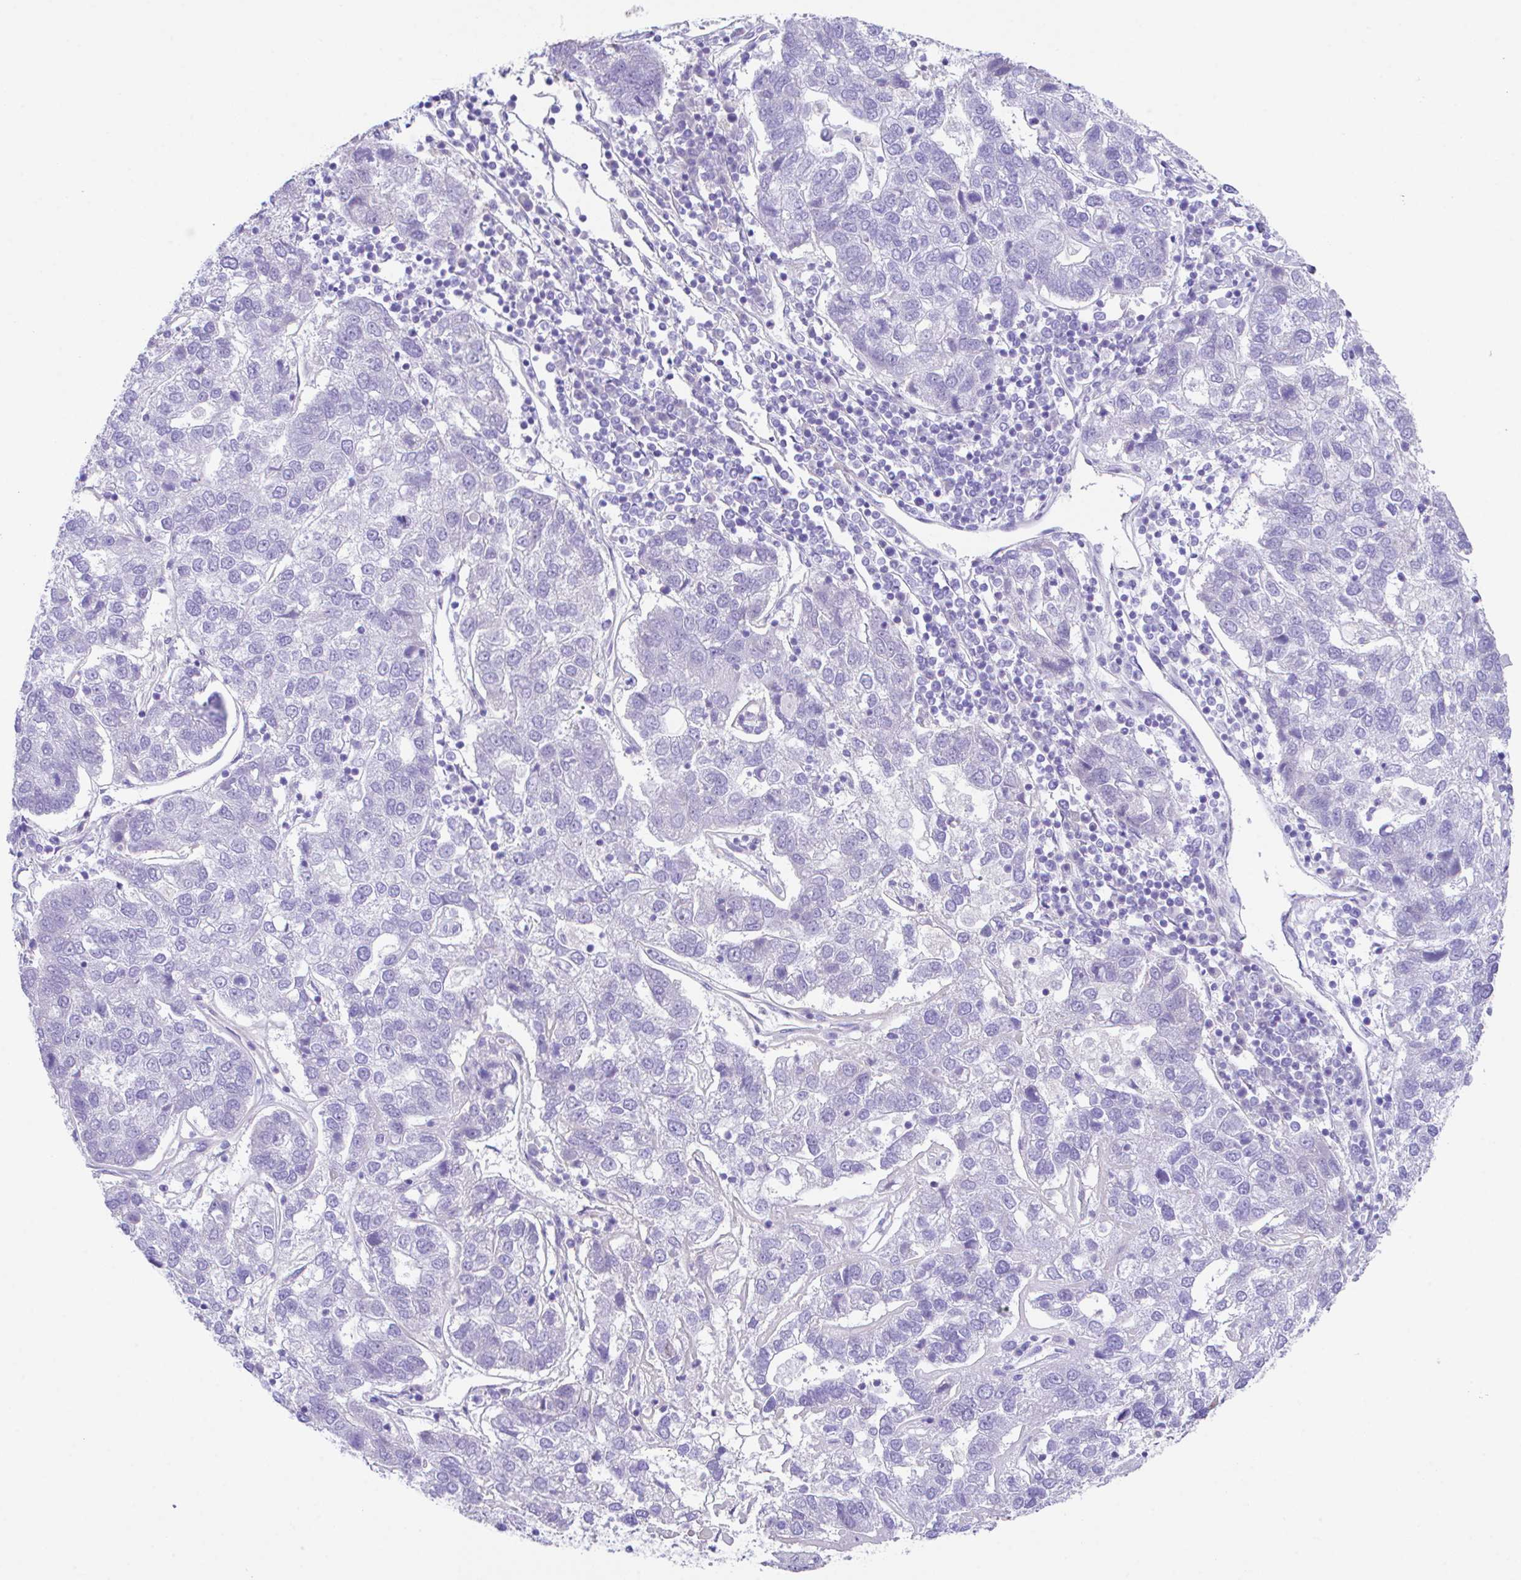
{"staining": {"intensity": "negative", "quantity": "none", "location": "none"}, "tissue": "pancreatic cancer", "cell_type": "Tumor cells", "image_type": "cancer", "snomed": [{"axis": "morphology", "description": "Adenocarcinoma, NOS"}, {"axis": "topography", "description": "Pancreas"}], "caption": "DAB (3,3'-diaminobenzidine) immunohistochemical staining of human adenocarcinoma (pancreatic) displays no significant positivity in tumor cells.", "gene": "SLC16A6", "patient": {"sex": "female", "age": 61}}